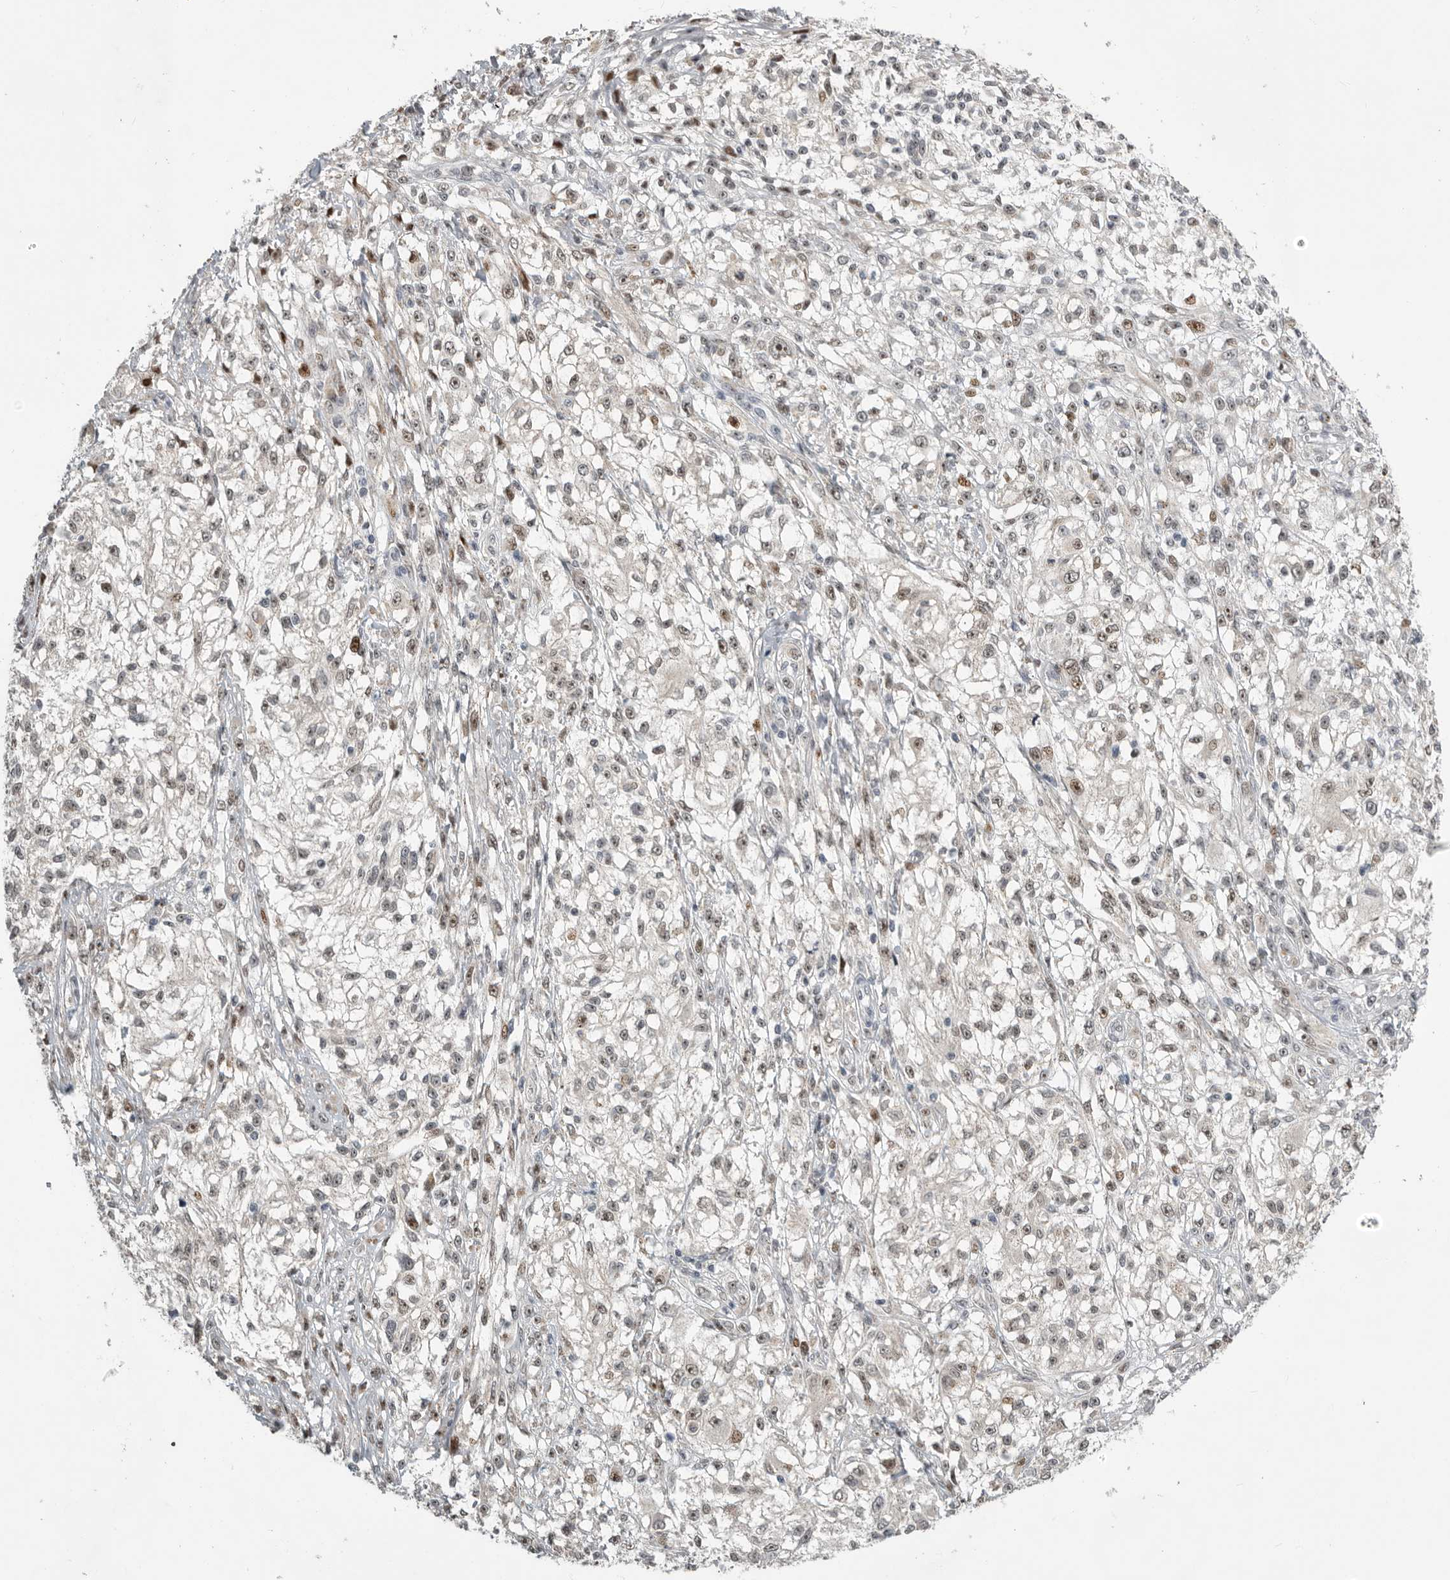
{"staining": {"intensity": "moderate", "quantity": "25%-75%", "location": "nuclear"}, "tissue": "melanoma", "cell_type": "Tumor cells", "image_type": "cancer", "snomed": [{"axis": "morphology", "description": "Malignant melanoma, NOS"}, {"axis": "topography", "description": "Skin of head"}], "caption": "The image demonstrates a brown stain indicating the presence of a protein in the nuclear of tumor cells in malignant melanoma. (IHC, brightfield microscopy, high magnification).", "gene": "PCMTD1", "patient": {"sex": "male", "age": 83}}